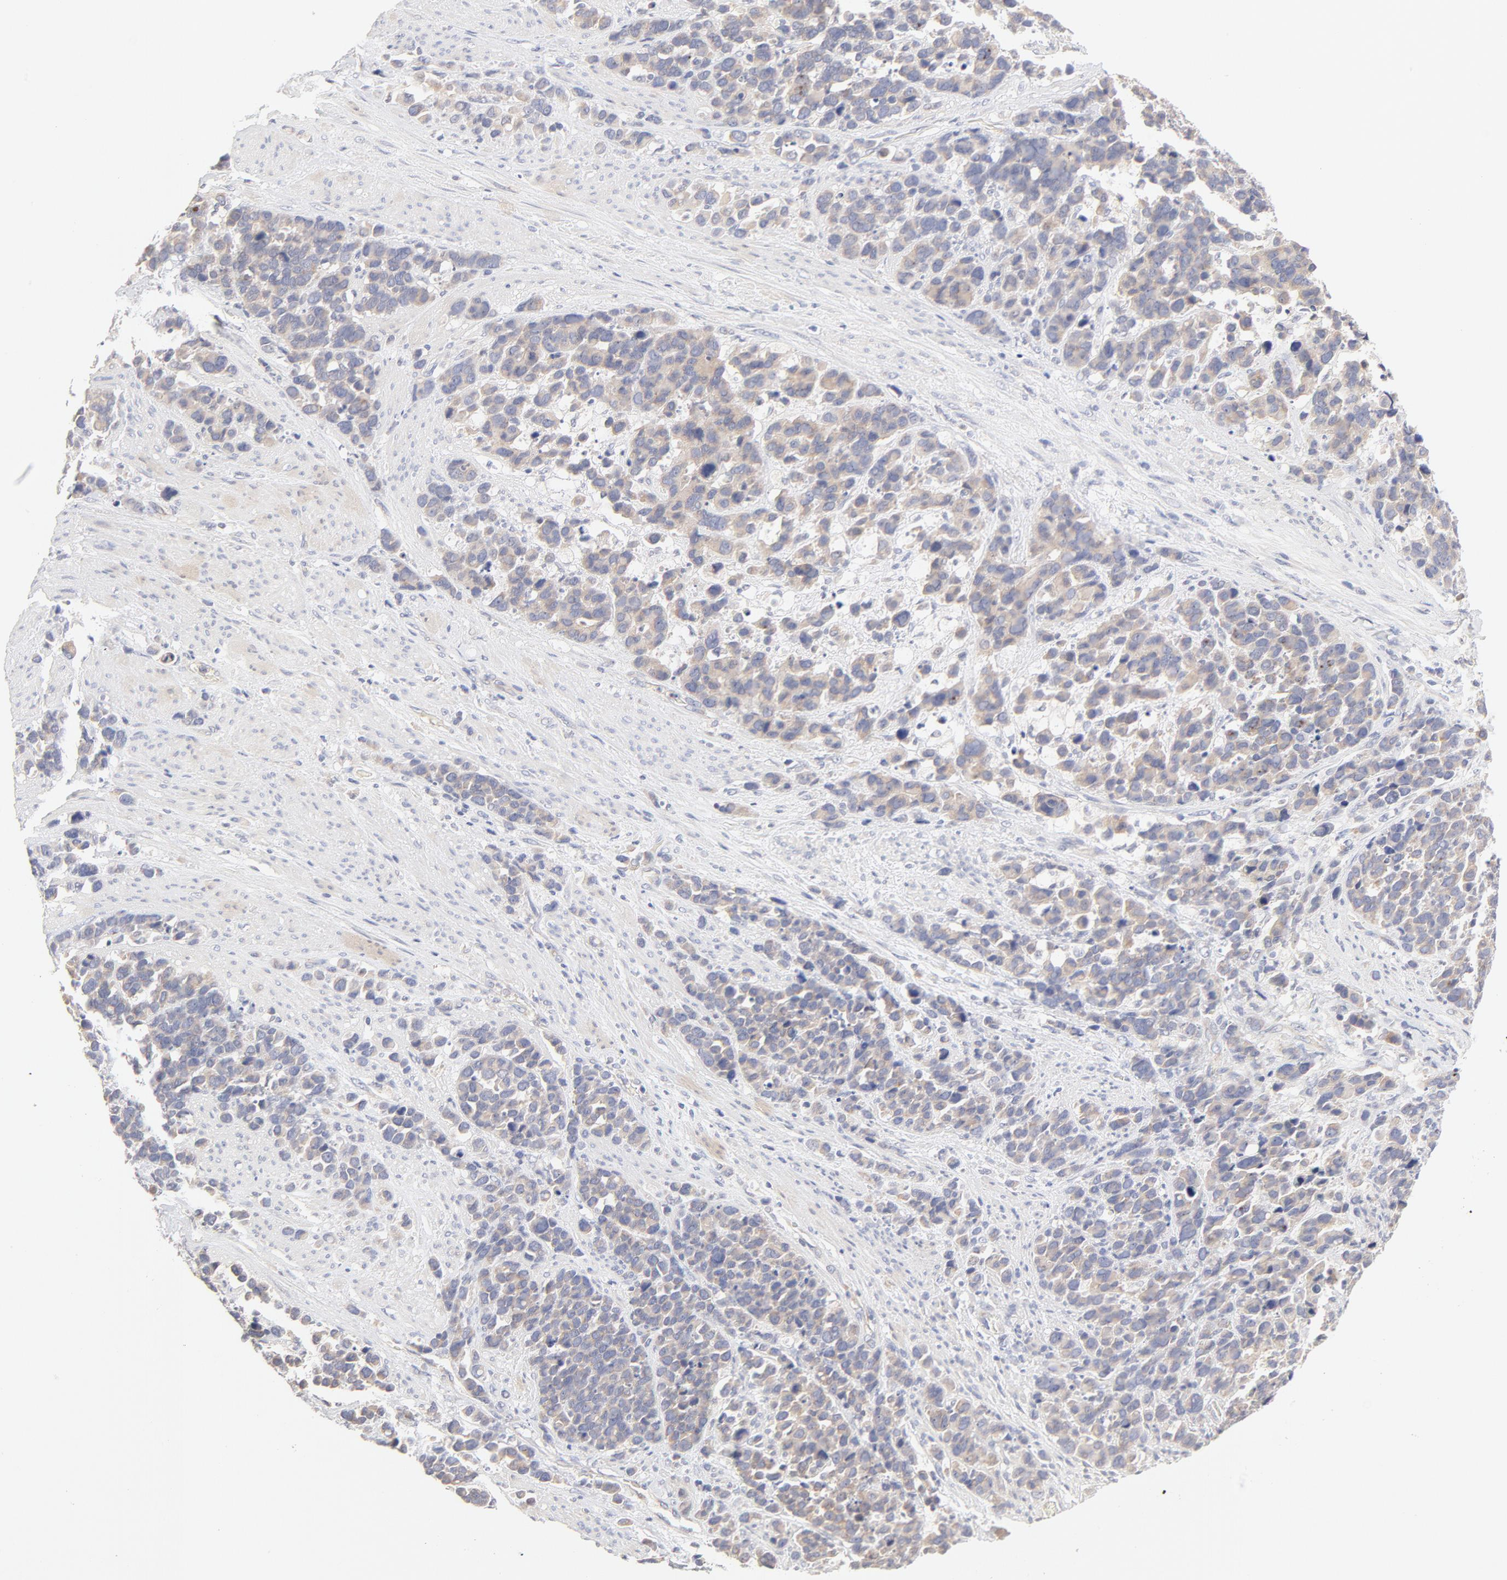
{"staining": {"intensity": "weak", "quantity": ">75%", "location": "cytoplasmic/membranous"}, "tissue": "stomach cancer", "cell_type": "Tumor cells", "image_type": "cancer", "snomed": [{"axis": "morphology", "description": "Adenocarcinoma, NOS"}, {"axis": "topography", "description": "Stomach, upper"}], "caption": "IHC of human stomach cancer exhibits low levels of weak cytoplasmic/membranous expression in approximately >75% of tumor cells. (DAB (3,3'-diaminobenzidine) IHC, brown staining for protein, blue staining for nuclei).", "gene": "MTERF2", "patient": {"sex": "male", "age": 71}}